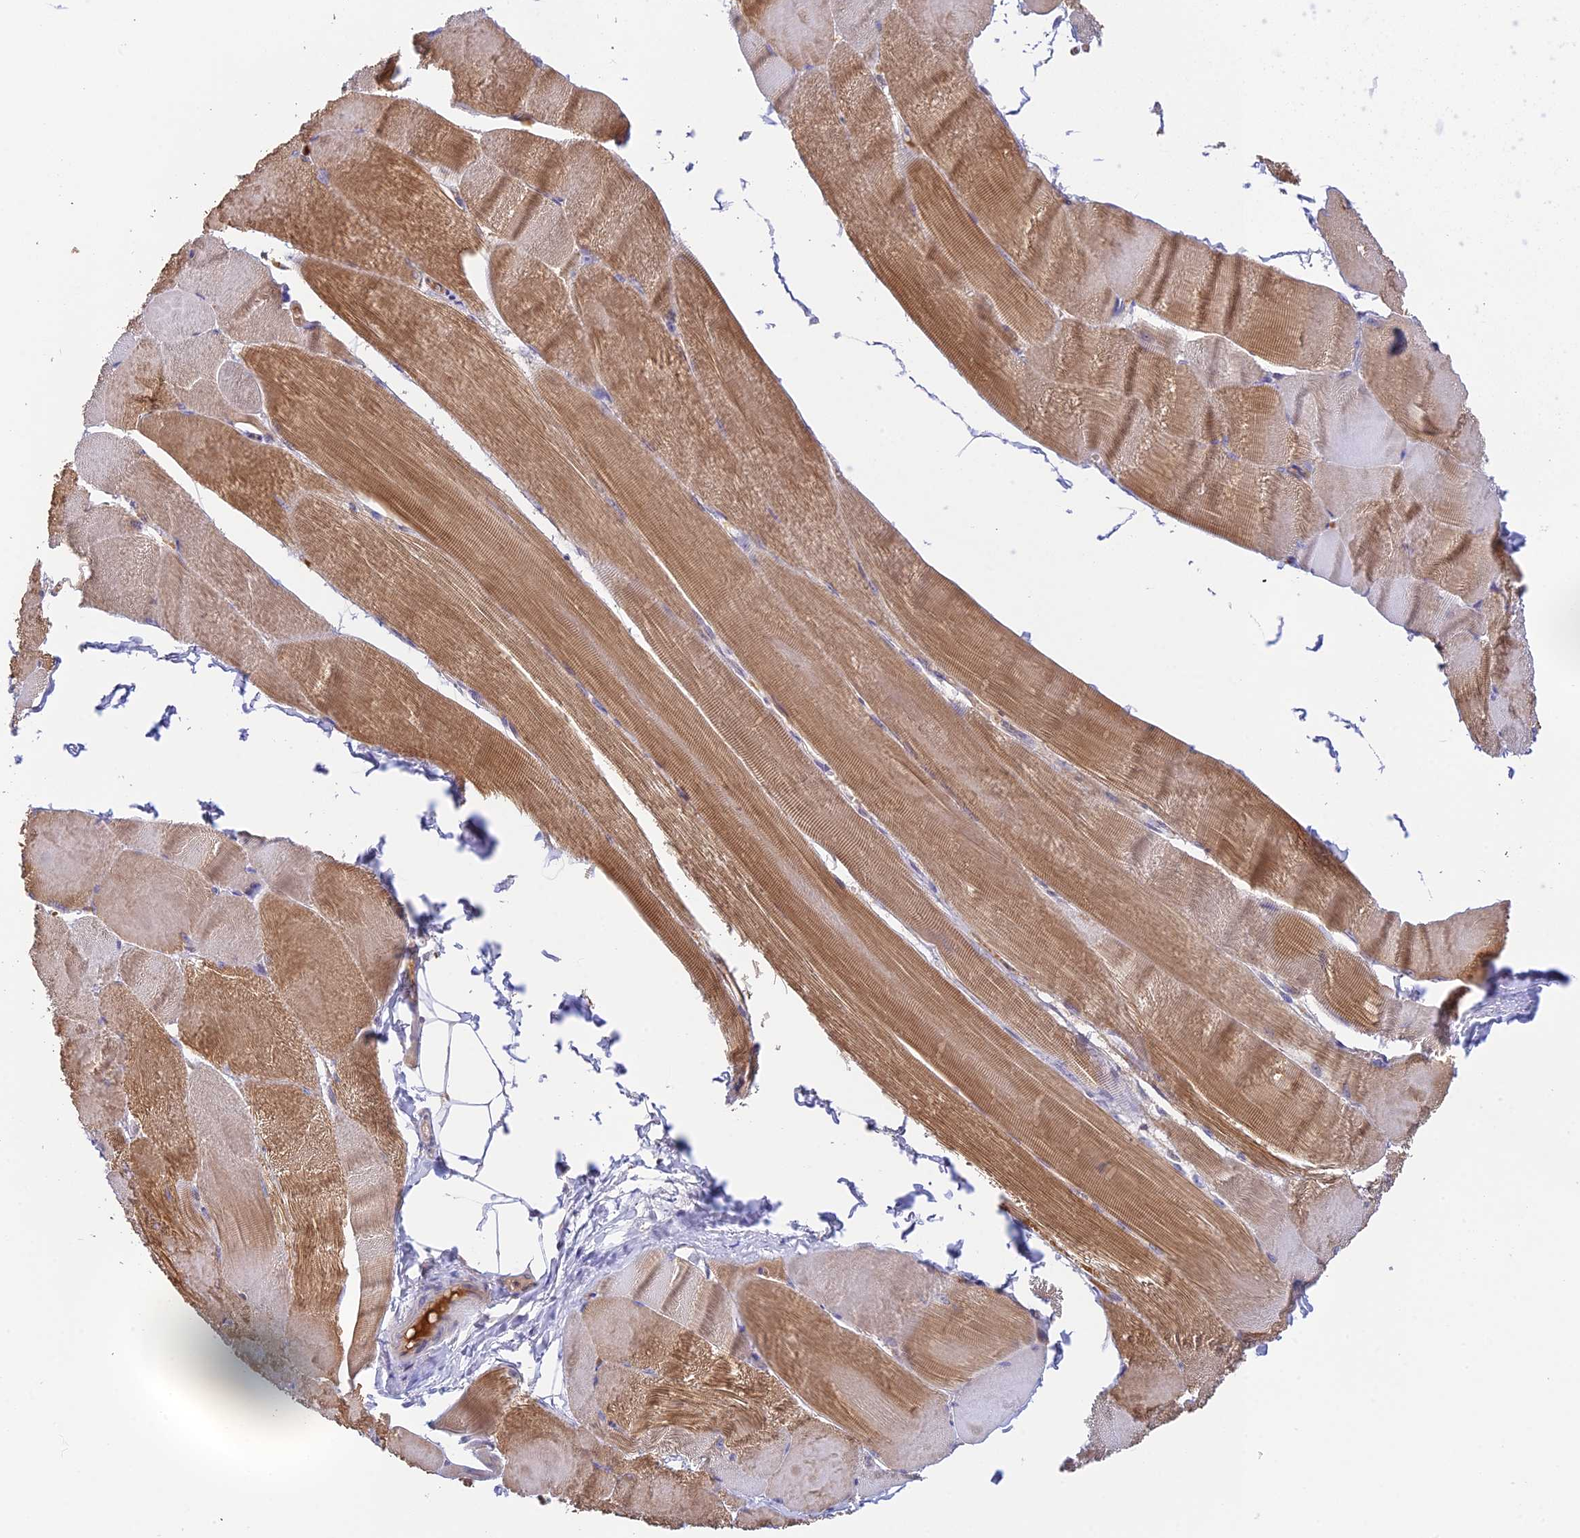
{"staining": {"intensity": "moderate", "quantity": ">75%", "location": "cytoplasmic/membranous"}, "tissue": "skeletal muscle", "cell_type": "Myocytes", "image_type": "normal", "snomed": [{"axis": "morphology", "description": "Normal tissue, NOS"}, {"axis": "morphology", "description": "Basal cell carcinoma"}, {"axis": "topography", "description": "Skeletal muscle"}], "caption": "DAB immunohistochemical staining of benign skeletal muscle reveals moderate cytoplasmic/membranous protein positivity in about >75% of myocytes.", "gene": "HDHD2", "patient": {"sex": "female", "age": 64}}